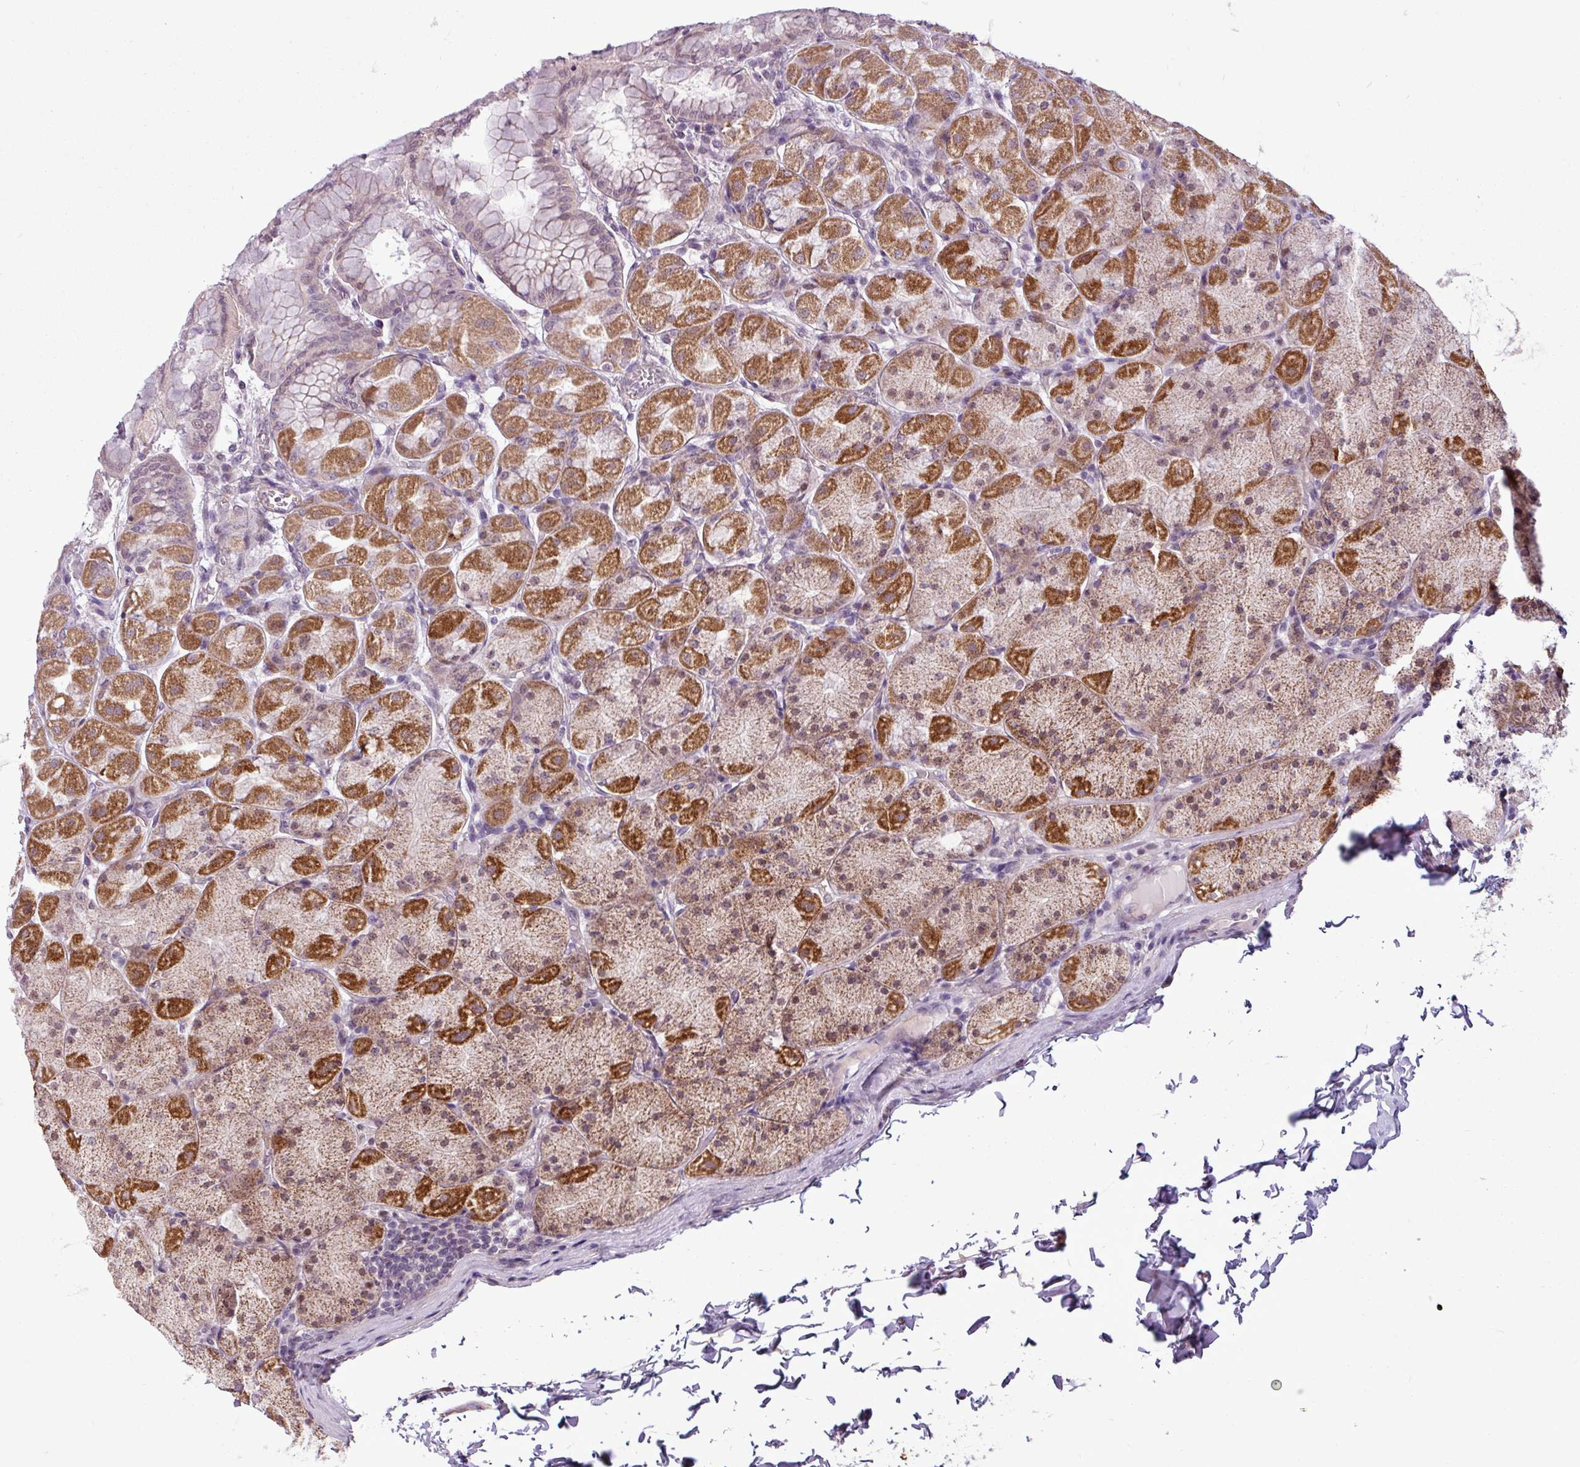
{"staining": {"intensity": "strong", "quantity": "25%-75%", "location": "cytoplasmic/membranous"}, "tissue": "stomach", "cell_type": "Glandular cells", "image_type": "normal", "snomed": [{"axis": "morphology", "description": "Normal tissue, NOS"}, {"axis": "topography", "description": "Stomach, upper"}], "caption": "About 25%-75% of glandular cells in unremarkable stomach show strong cytoplasmic/membranous protein staining as visualized by brown immunohistochemical staining.", "gene": "GPT2", "patient": {"sex": "female", "age": 56}}